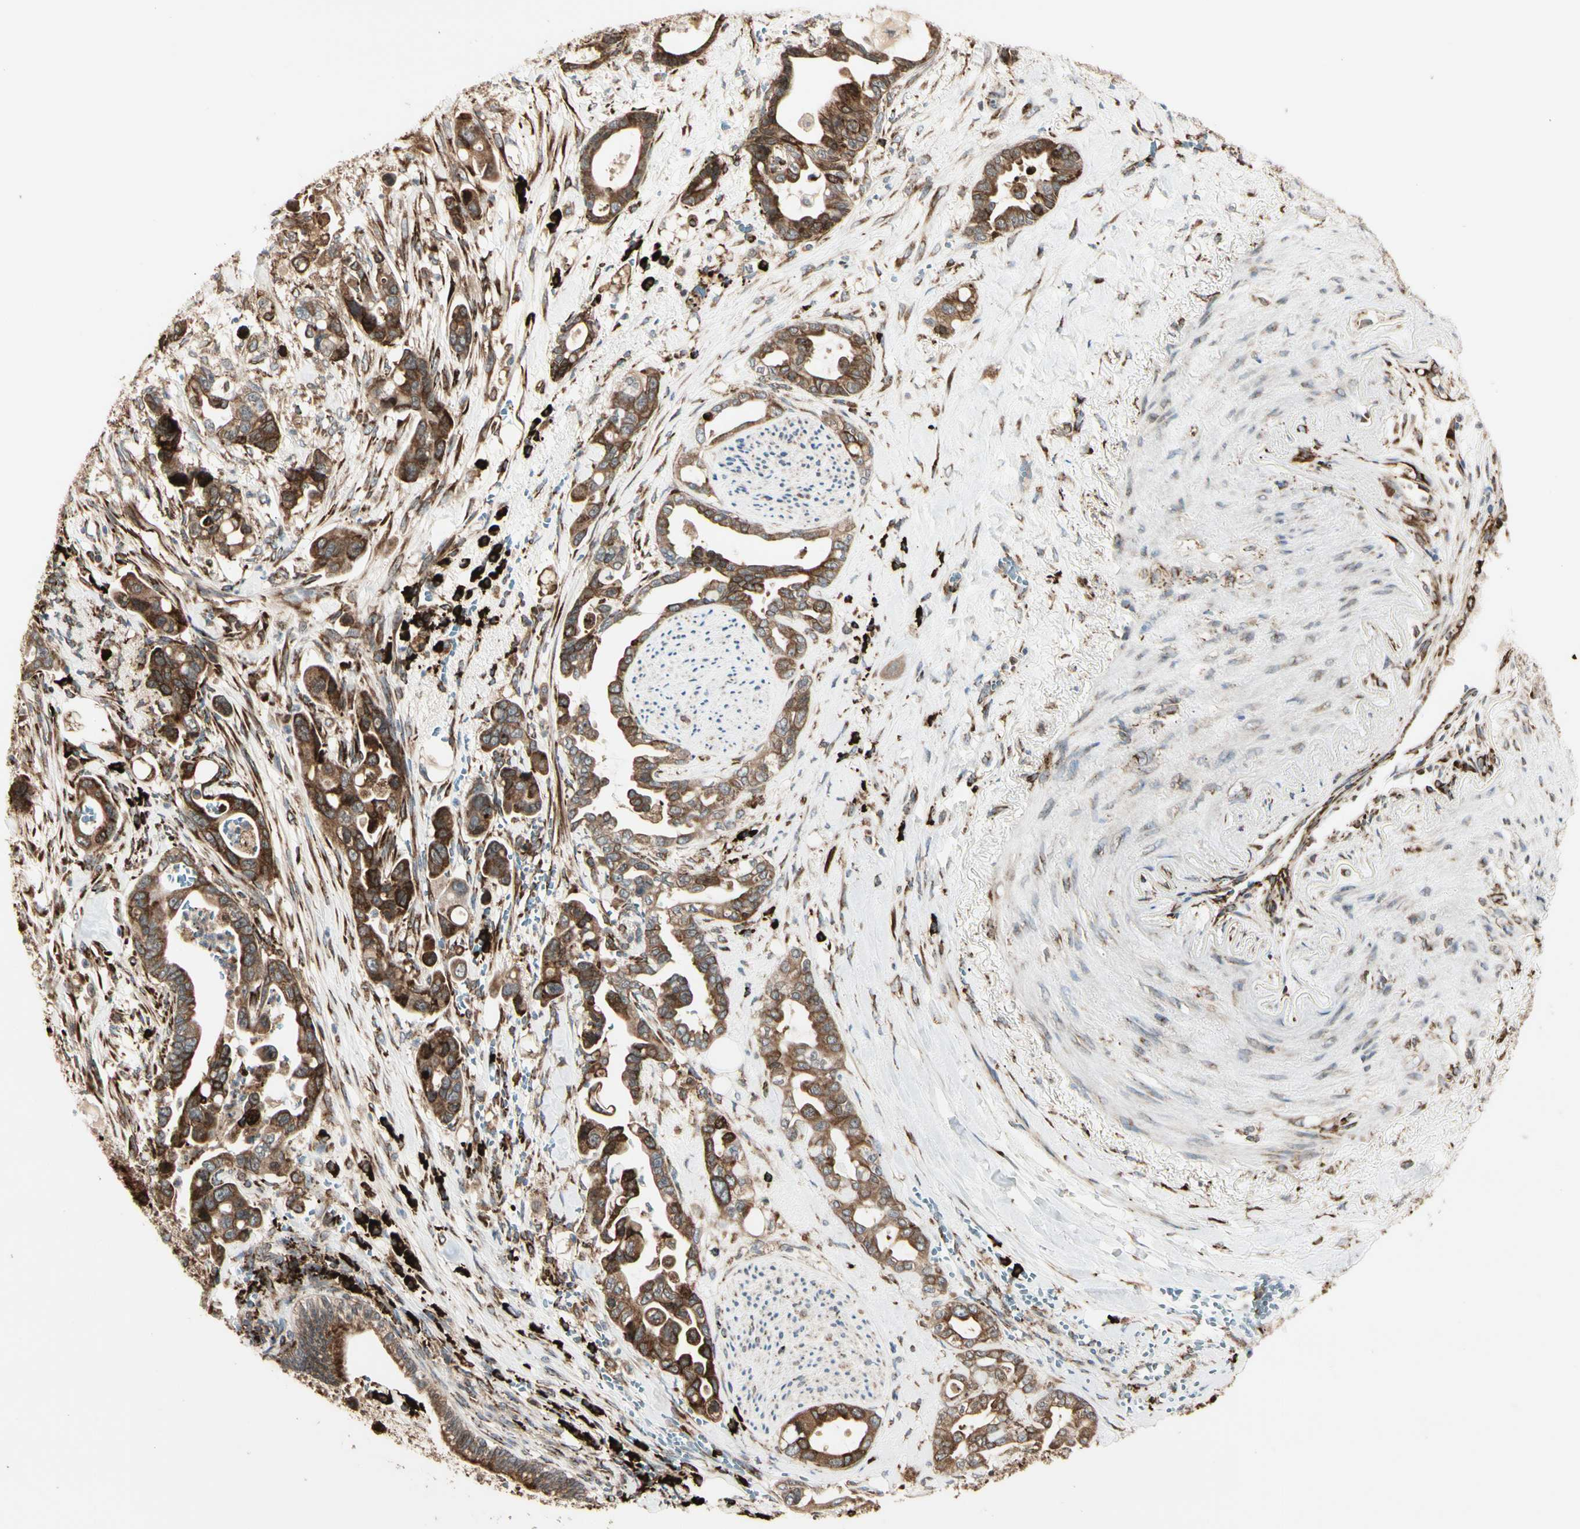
{"staining": {"intensity": "strong", "quantity": ">75%", "location": "cytoplasmic/membranous"}, "tissue": "pancreatic cancer", "cell_type": "Tumor cells", "image_type": "cancer", "snomed": [{"axis": "morphology", "description": "Adenocarcinoma, NOS"}, {"axis": "topography", "description": "Pancreas"}], "caption": "Protein expression analysis of human adenocarcinoma (pancreatic) reveals strong cytoplasmic/membranous staining in approximately >75% of tumor cells. (Brightfield microscopy of DAB IHC at high magnification).", "gene": "HSP90B1", "patient": {"sex": "male", "age": 70}}